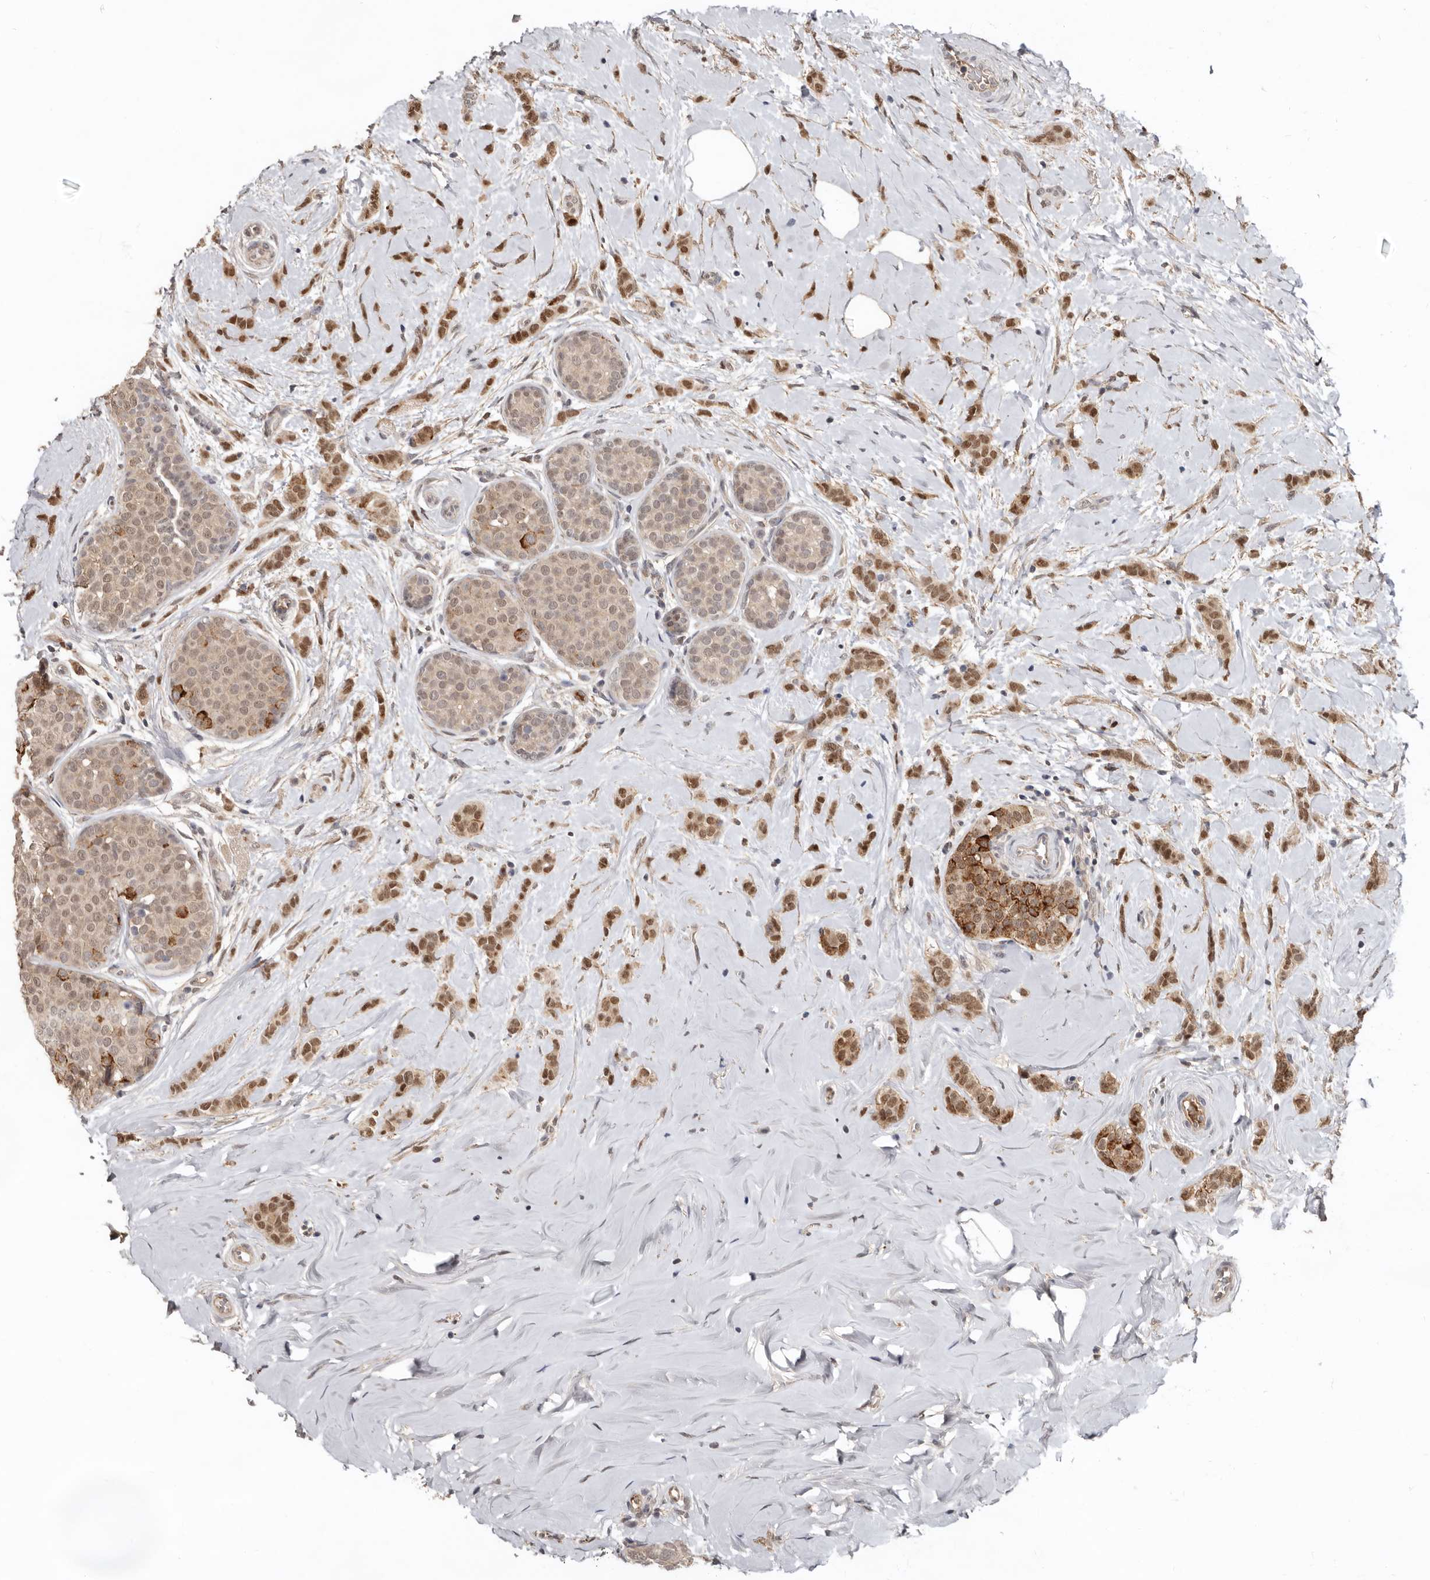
{"staining": {"intensity": "moderate", "quantity": ">75%", "location": "cytoplasmic/membranous,nuclear"}, "tissue": "breast cancer", "cell_type": "Tumor cells", "image_type": "cancer", "snomed": [{"axis": "morphology", "description": "Lobular carcinoma, in situ"}, {"axis": "morphology", "description": "Lobular carcinoma"}, {"axis": "topography", "description": "Breast"}], "caption": "IHC photomicrograph of neoplastic tissue: human lobular carcinoma (breast) stained using IHC demonstrates medium levels of moderate protein expression localized specifically in the cytoplasmic/membranous and nuclear of tumor cells, appearing as a cytoplasmic/membranous and nuclear brown color.", "gene": "LRGUK", "patient": {"sex": "female", "age": 41}}